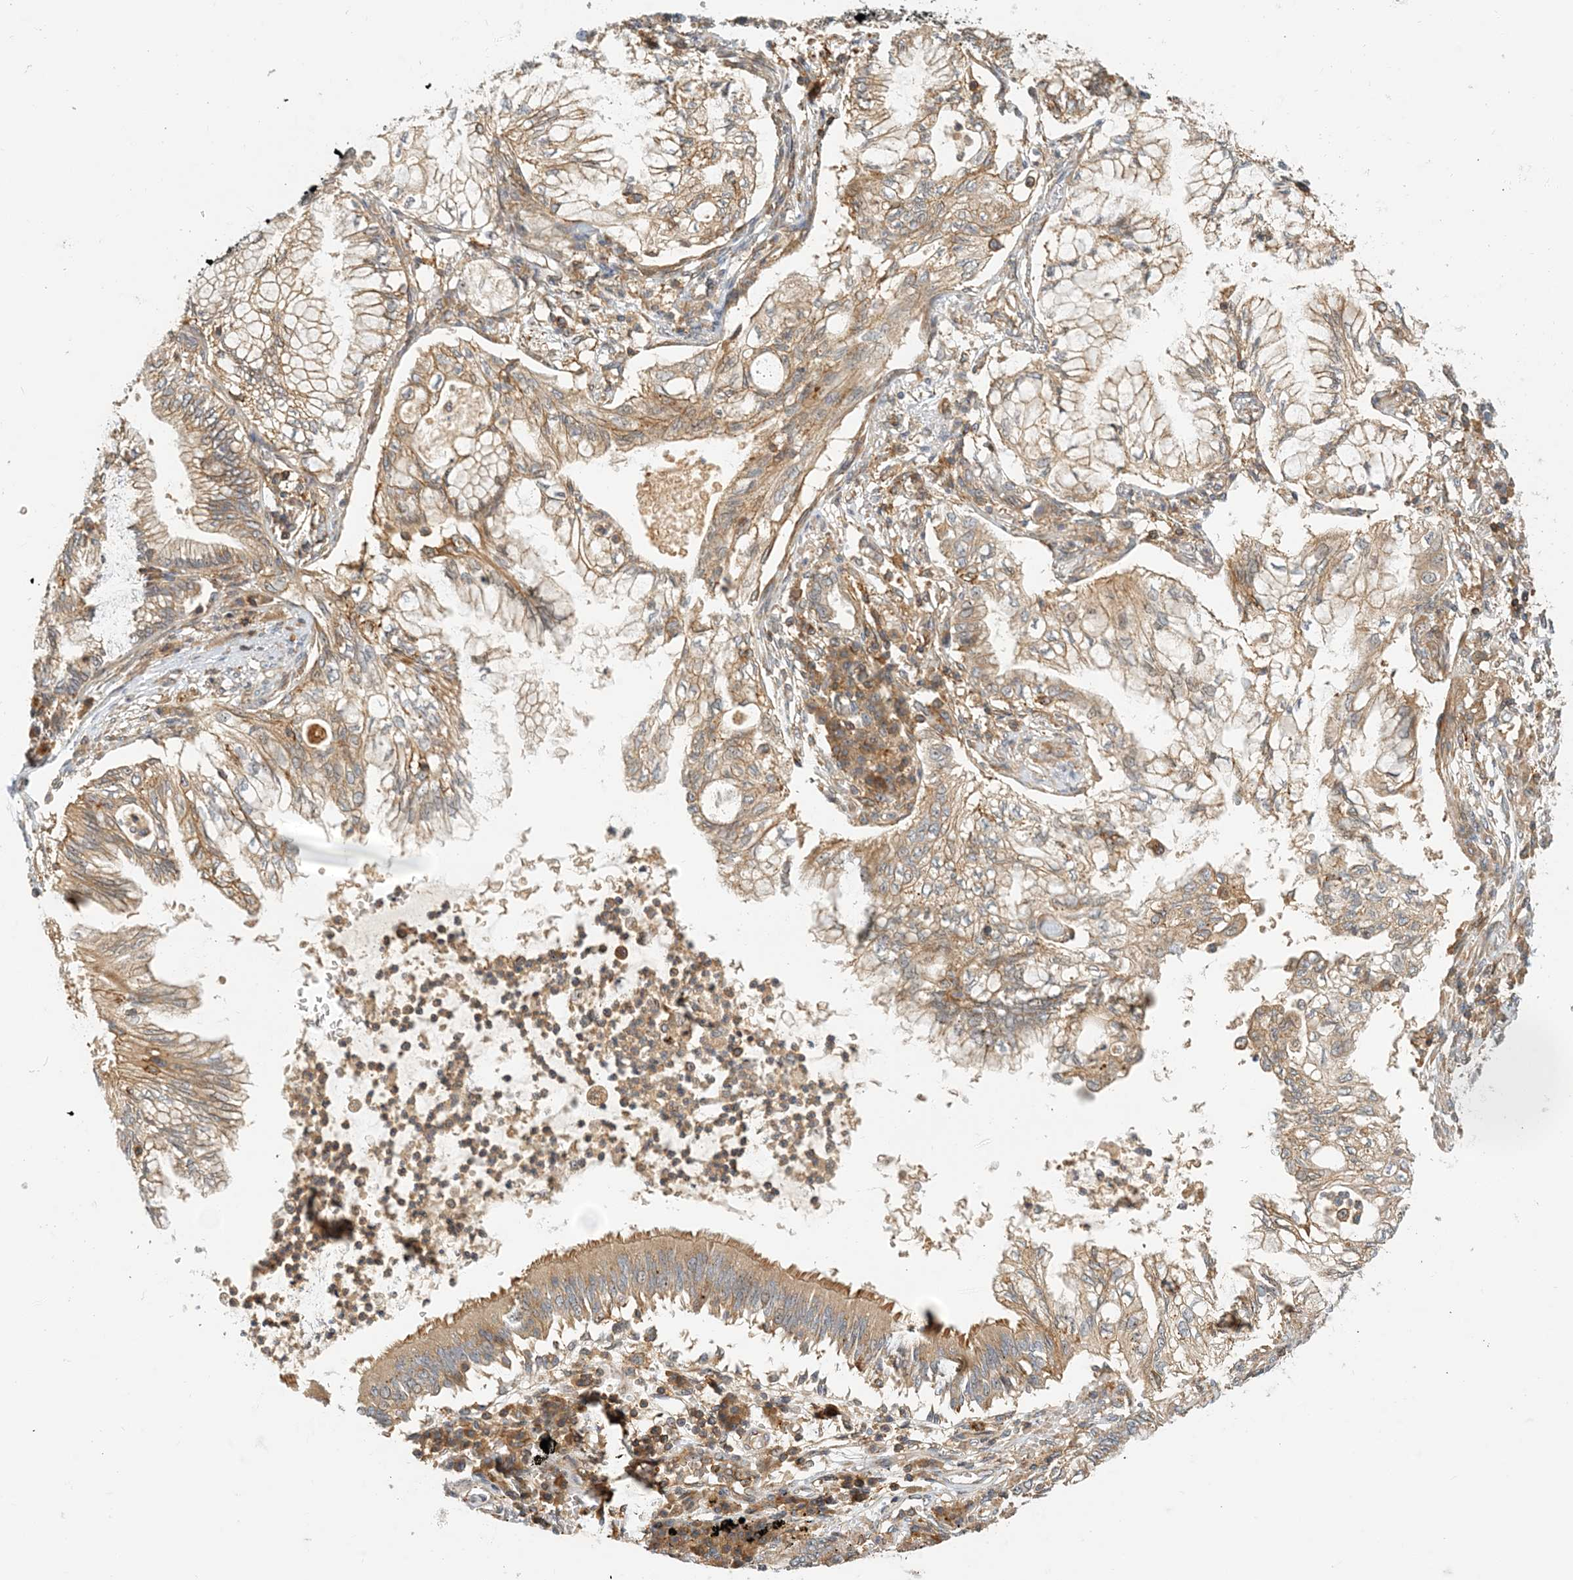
{"staining": {"intensity": "moderate", "quantity": ">75%", "location": "cytoplasmic/membranous"}, "tissue": "lung cancer", "cell_type": "Tumor cells", "image_type": "cancer", "snomed": [{"axis": "morphology", "description": "Adenocarcinoma, NOS"}, {"axis": "topography", "description": "Lung"}], "caption": "The image demonstrates a brown stain indicating the presence of a protein in the cytoplasmic/membranous of tumor cells in lung adenocarcinoma. (DAB (3,3'-diaminobenzidine) IHC, brown staining for protein, blue staining for nuclei).", "gene": "COLEC11", "patient": {"sex": "female", "age": 70}}